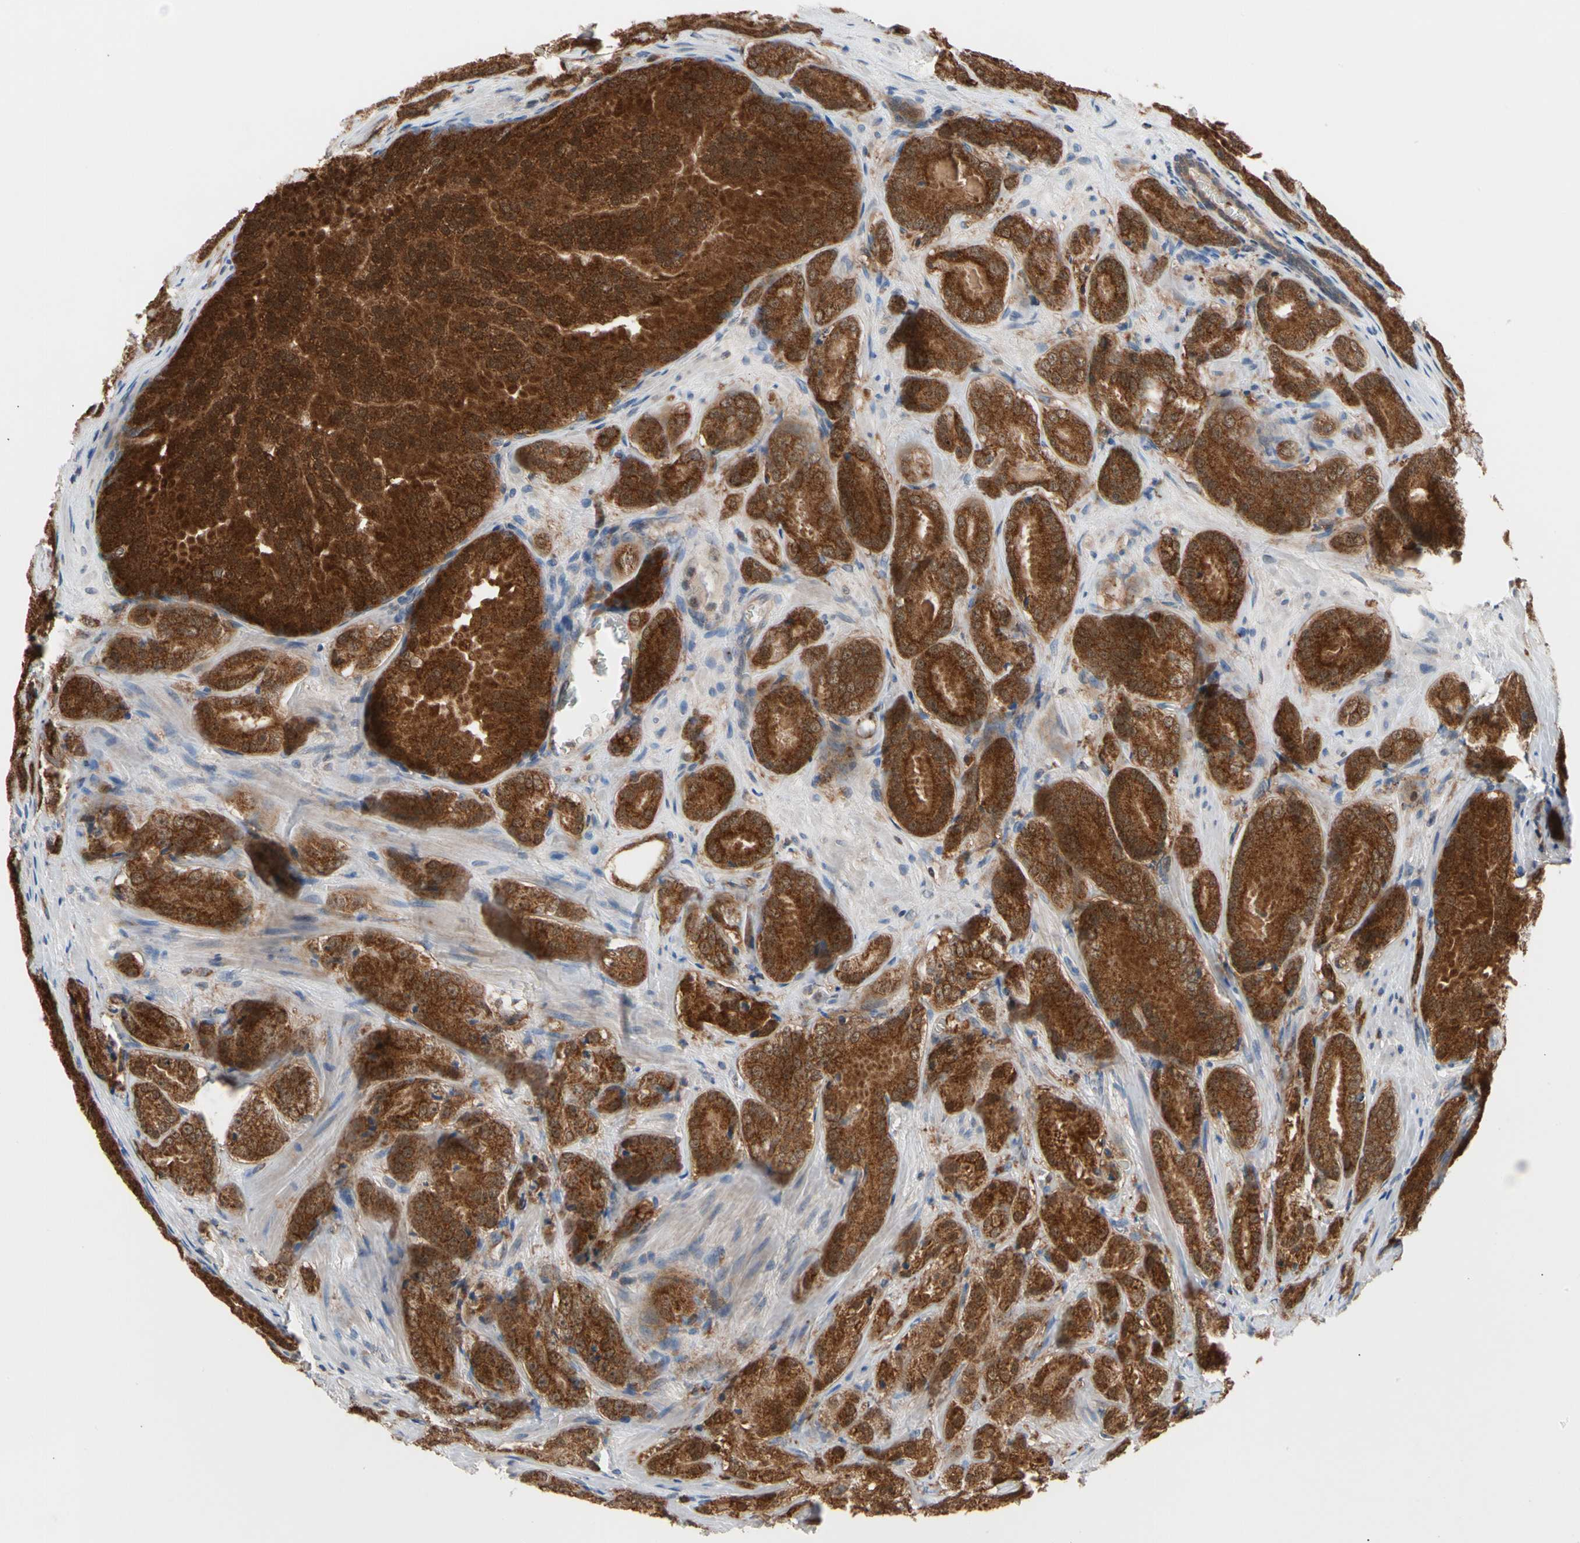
{"staining": {"intensity": "strong", "quantity": ">75%", "location": "cytoplasmic/membranous"}, "tissue": "prostate cancer", "cell_type": "Tumor cells", "image_type": "cancer", "snomed": [{"axis": "morphology", "description": "Adenocarcinoma, High grade"}, {"axis": "topography", "description": "Prostate"}], "caption": "Prostate cancer (adenocarcinoma (high-grade)) tissue shows strong cytoplasmic/membranous expression in approximately >75% of tumor cells (DAB (3,3'-diaminobenzidine) IHC with brightfield microscopy, high magnification).", "gene": "MTHFS", "patient": {"sex": "male", "age": 64}}